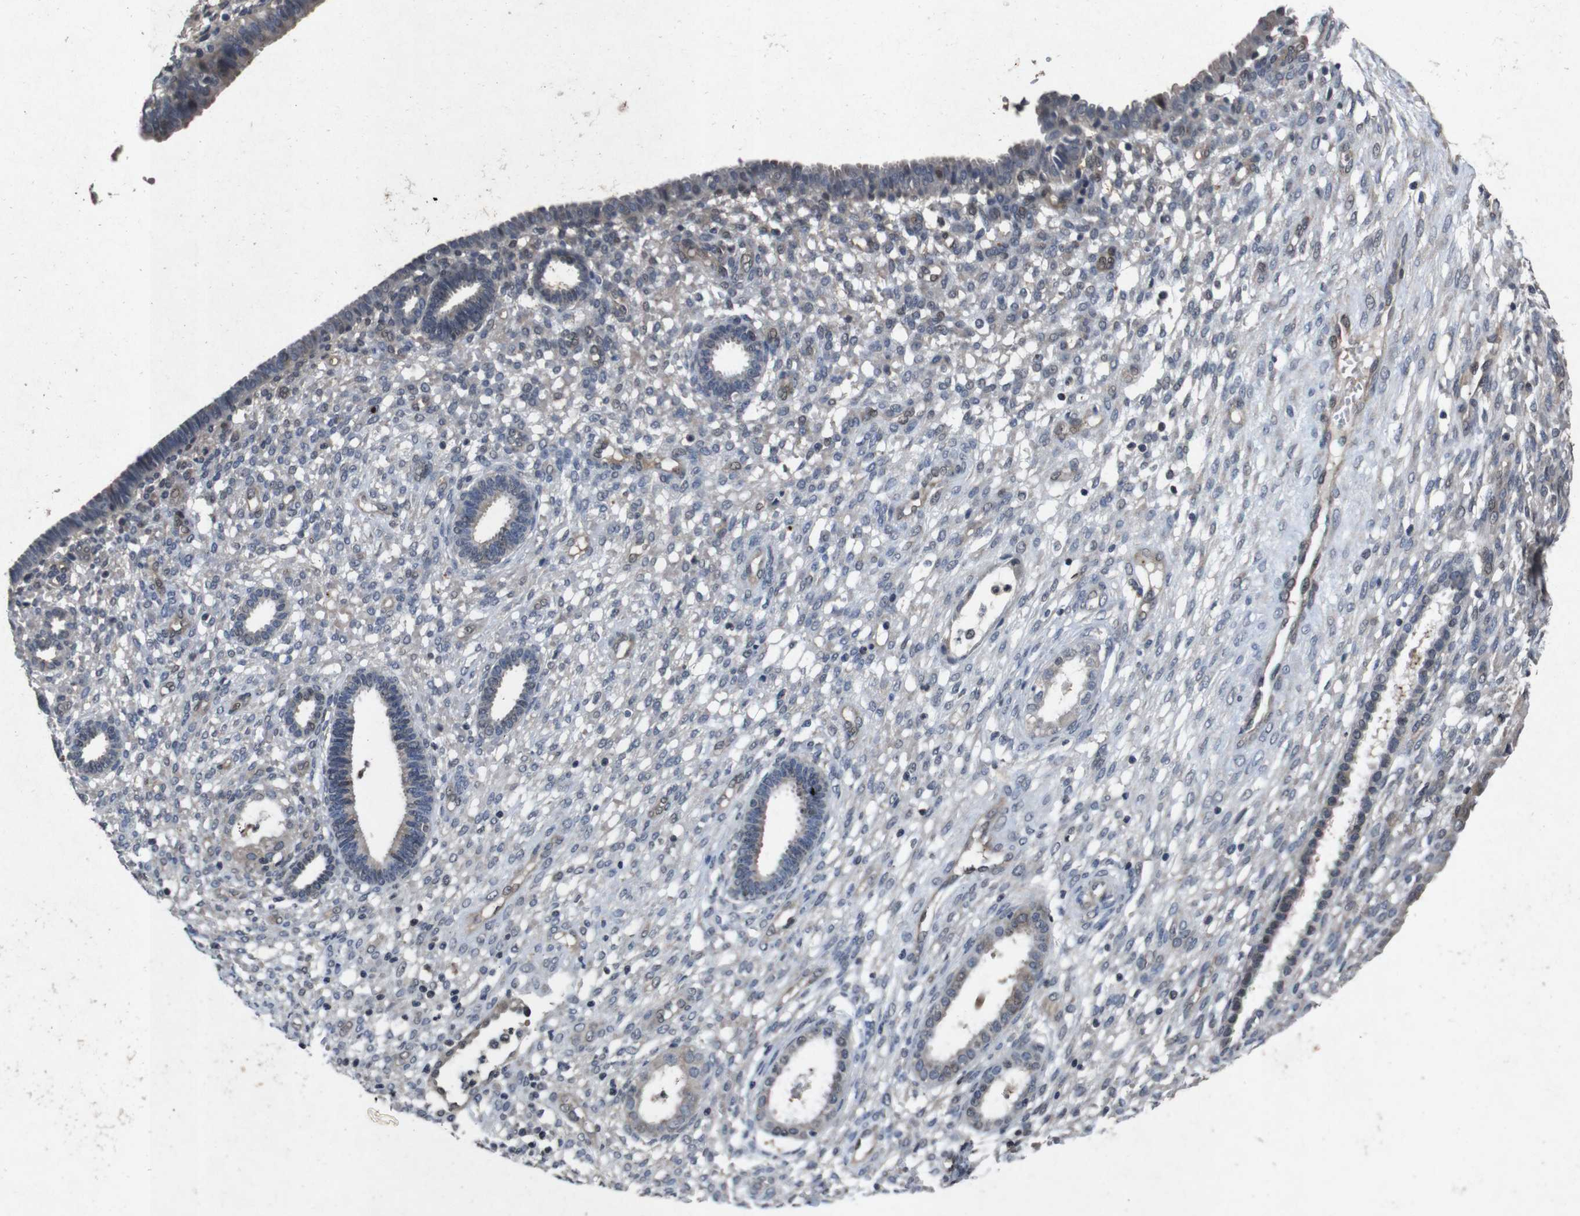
{"staining": {"intensity": "negative", "quantity": "none", "location": "none"}, "tissue": "endometrium", "cell_type": "Cells in endometrial stroma", "image_type": "normal", "snomed": [{"axis": "morphology", "description": "Normal tissue, NOS"}, {"axis": "topography", "description": "Endometrium"}], "caption": "An immunohistochemistry (IHC) photomicrograph of unremarkable endometrium is shown. There is no staining in cells in endometrial stroma of endometrium.", "gene": "AKT3", "patient": {"sex": "female", "age": 61}}